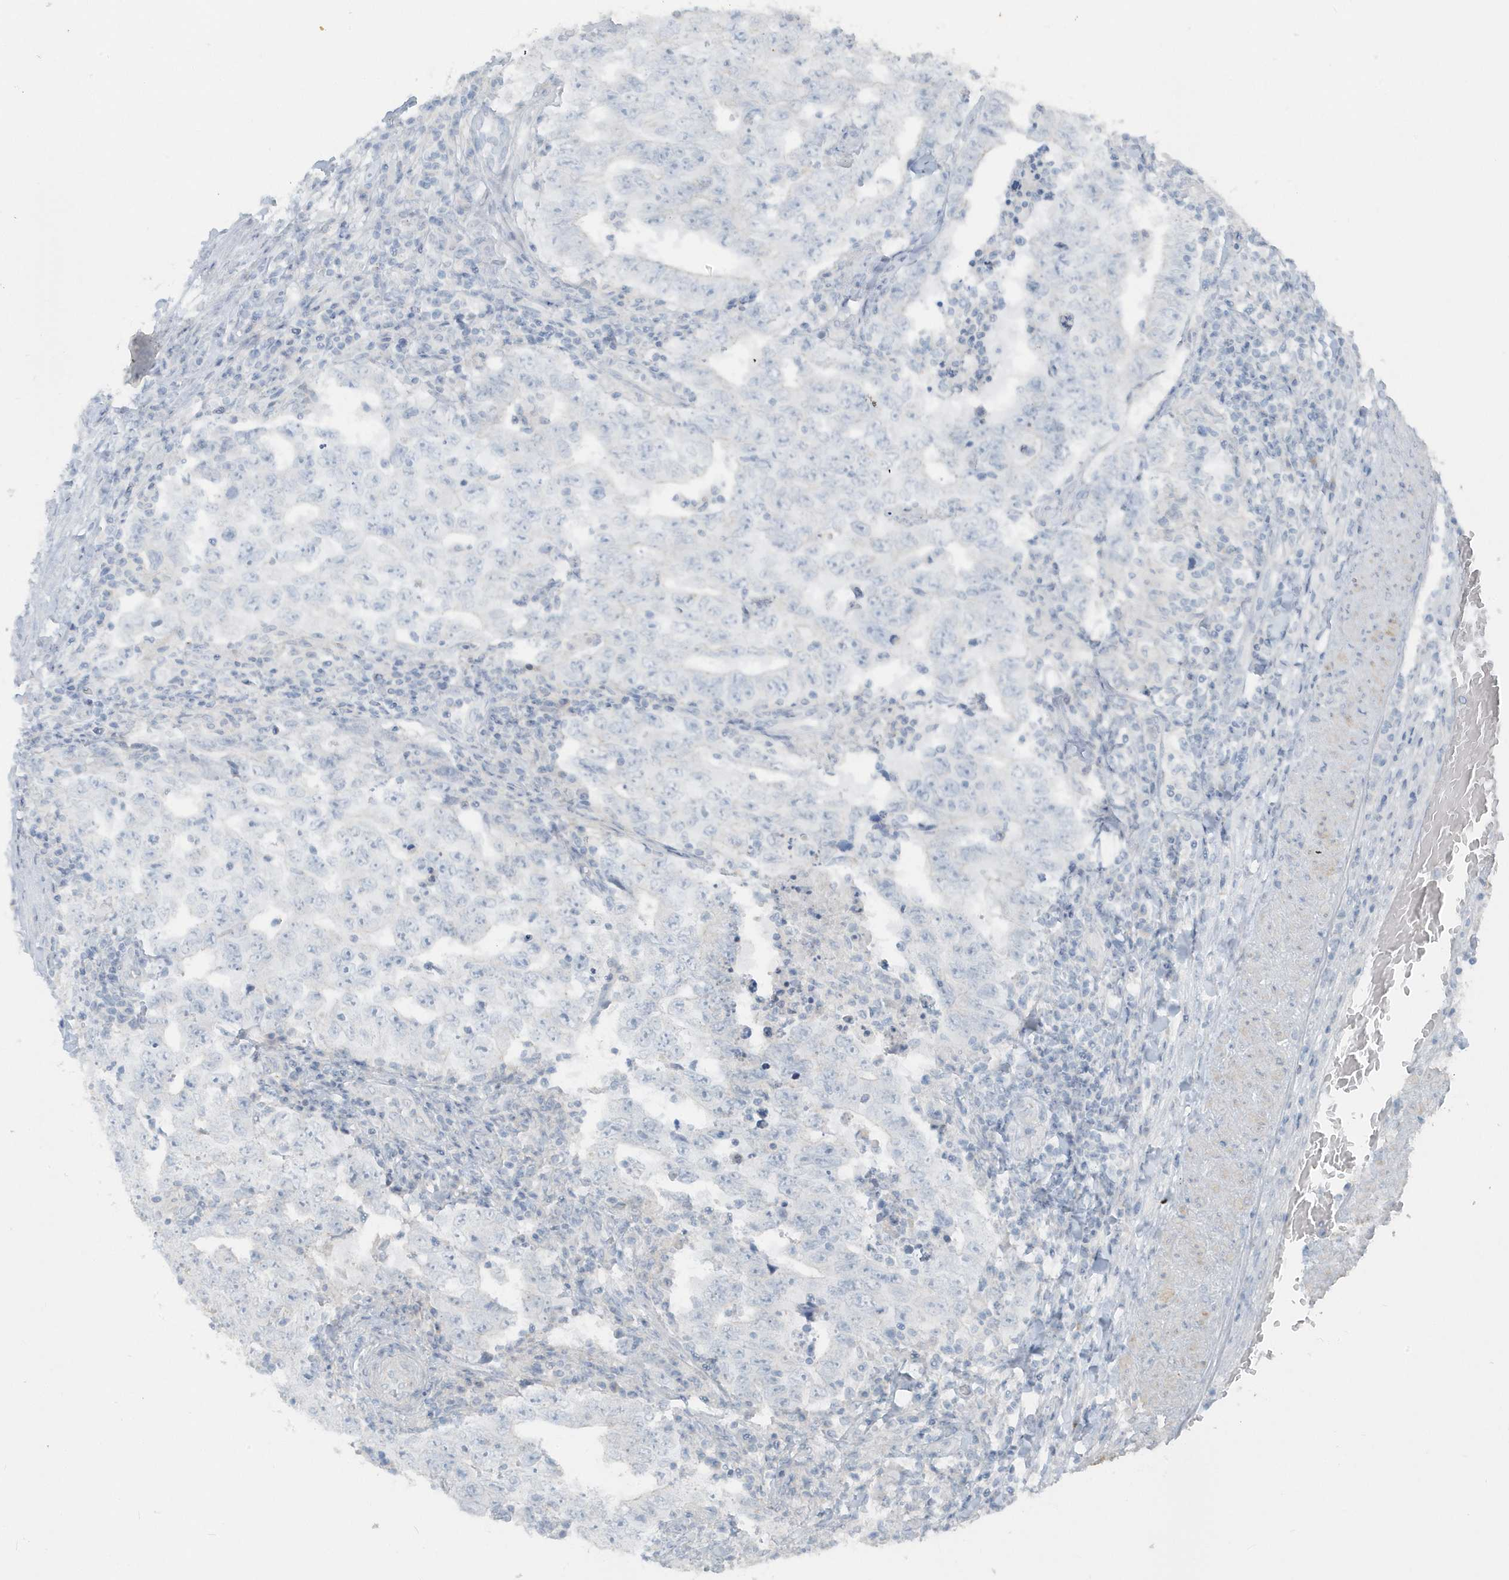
{"staining": {"intensity": "negative", "quantity": "none", "location": "none"}, "tissue": "testis cancer", "cell_type": "Tumor cells", "image_type": "cancer", "snomed": [{"axis": "morphology", "description": "Carcinoma, Embryonal, NOS"}, {"axis": "topography", "description": "Testis"}], "caption": "High power microscopy histopathology image of an IHC photomicrograph of testis cancer, revealing no significant positivity in tumor cells.", "gene": "ACTC1", "patient": {"sex": "male", "age": 26}}